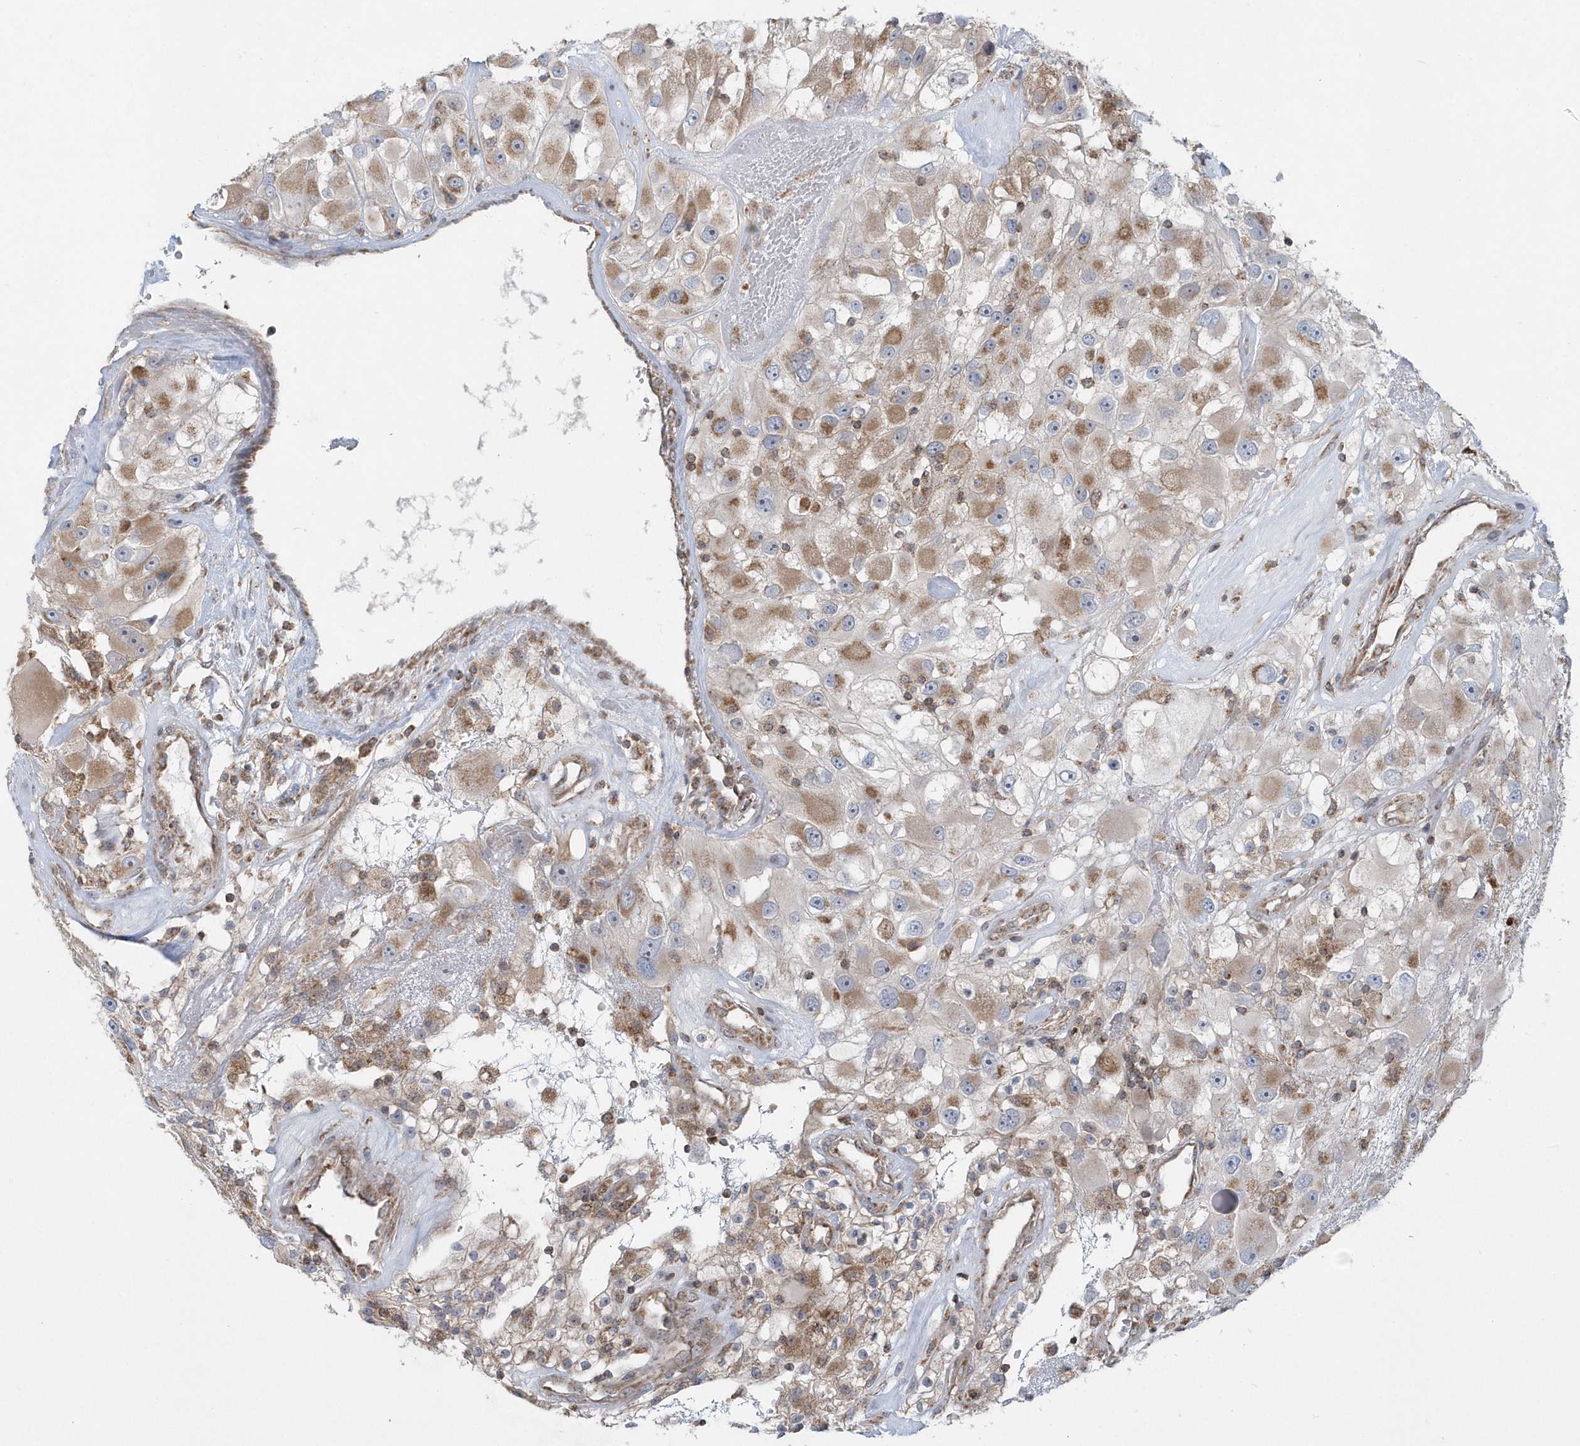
{"staining": {"intensity": "moderate", "quantity": ">75%", "location": "cytoplasmic/membranous"}, "tissue": "renal cancer", "cell_type": "Tumor cells", "image_type": "cancer", "snomed": [{"axis": "morphology", "description": "Adenocarcinoma, NOS"}, {"axis": "topography", "description": "Kidney"}], "caption": "Immunohistochemical staining of adenocarcinoma (renal) displays medium levels of moderate cytoplasmic/membranous protein positivity in about >75% of tumor cells.", "gene": "PPP1R7", "patient": {"sex": "female", "age": 52}}